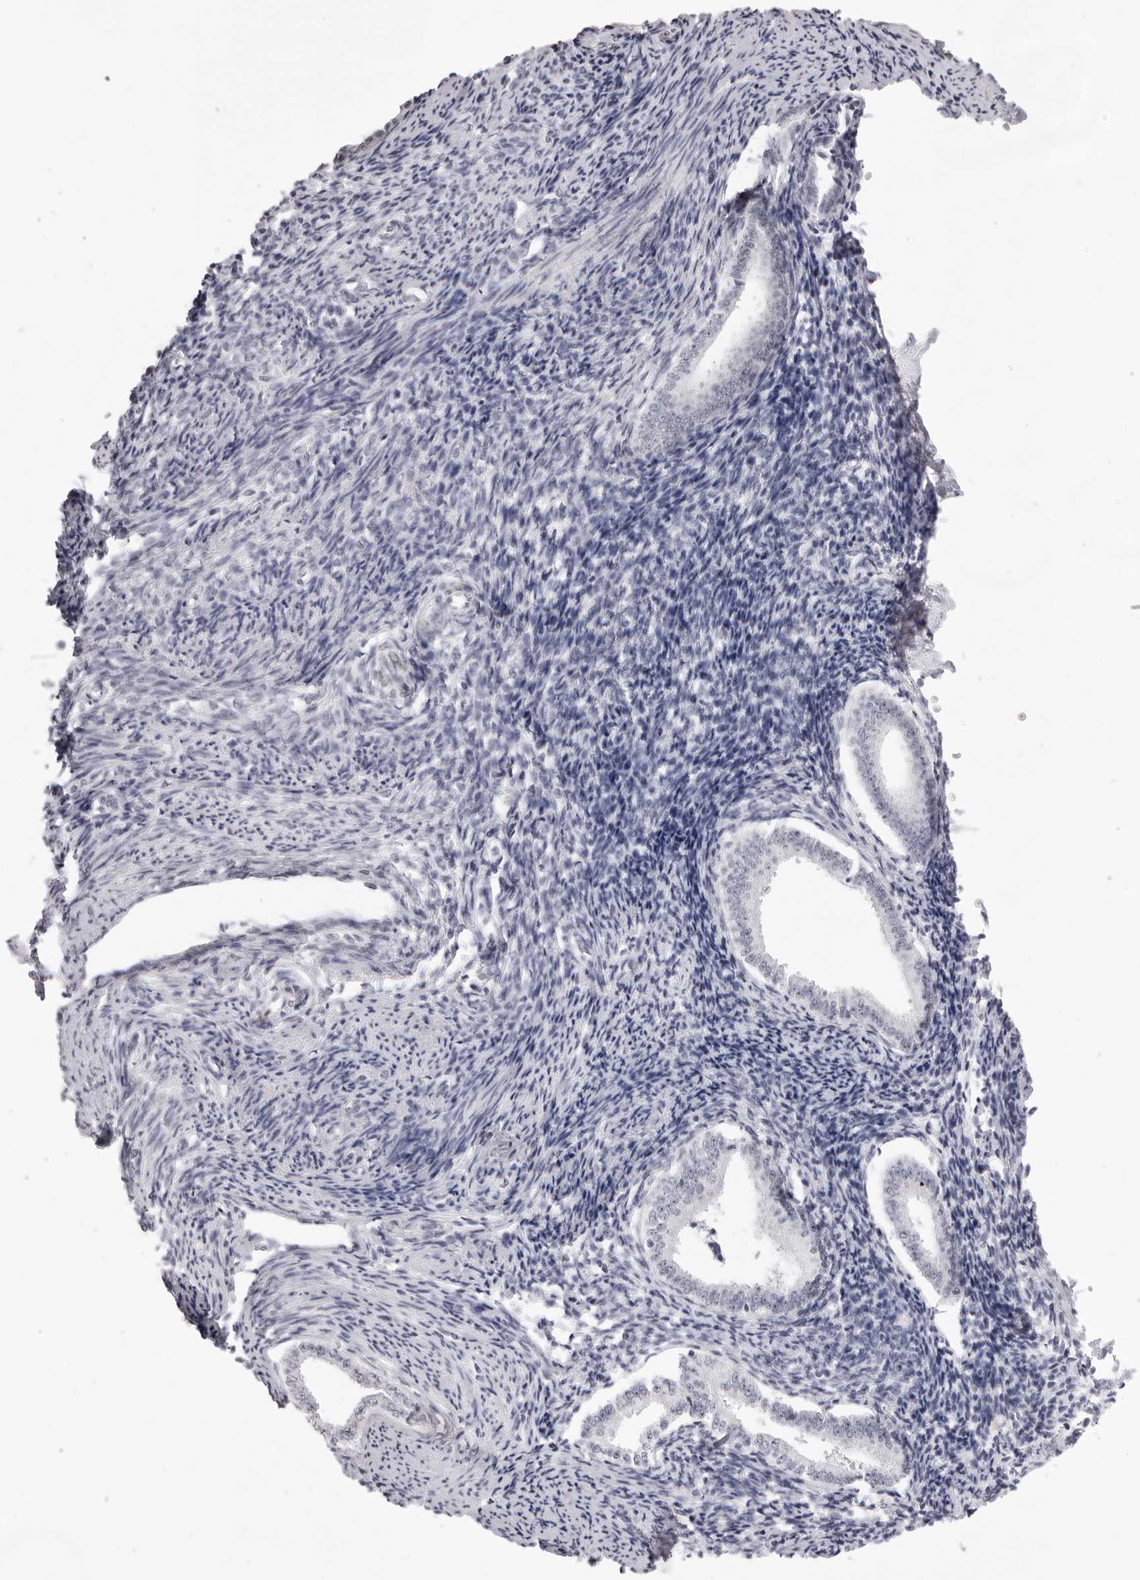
{"staining": {"intensity": "negative", "quantity": "none", "location": "none"}, "tissue": "endometrium", "cell_type": "Cells in endometrial stroma", "image_type": "normal", "snomed": [{"axis": "morphology", "description": "Normal tissue, NOS"}, {"axis": "topography", "description": "Endometrium"}], "caption": "Immunohistochemistry (IHC) histopathology image of unremarkable endometrium: human endometrium stained with DAB demonstrates no significant protein expression in cells in endometrial stroma. (Stains: DAB immunohistochemistry with hematoxylin counter stain, Microscopy: brightfield microscopy at high magnification).", "gene": "MAFK", "patient": {"sex": "female", "age": 56}}